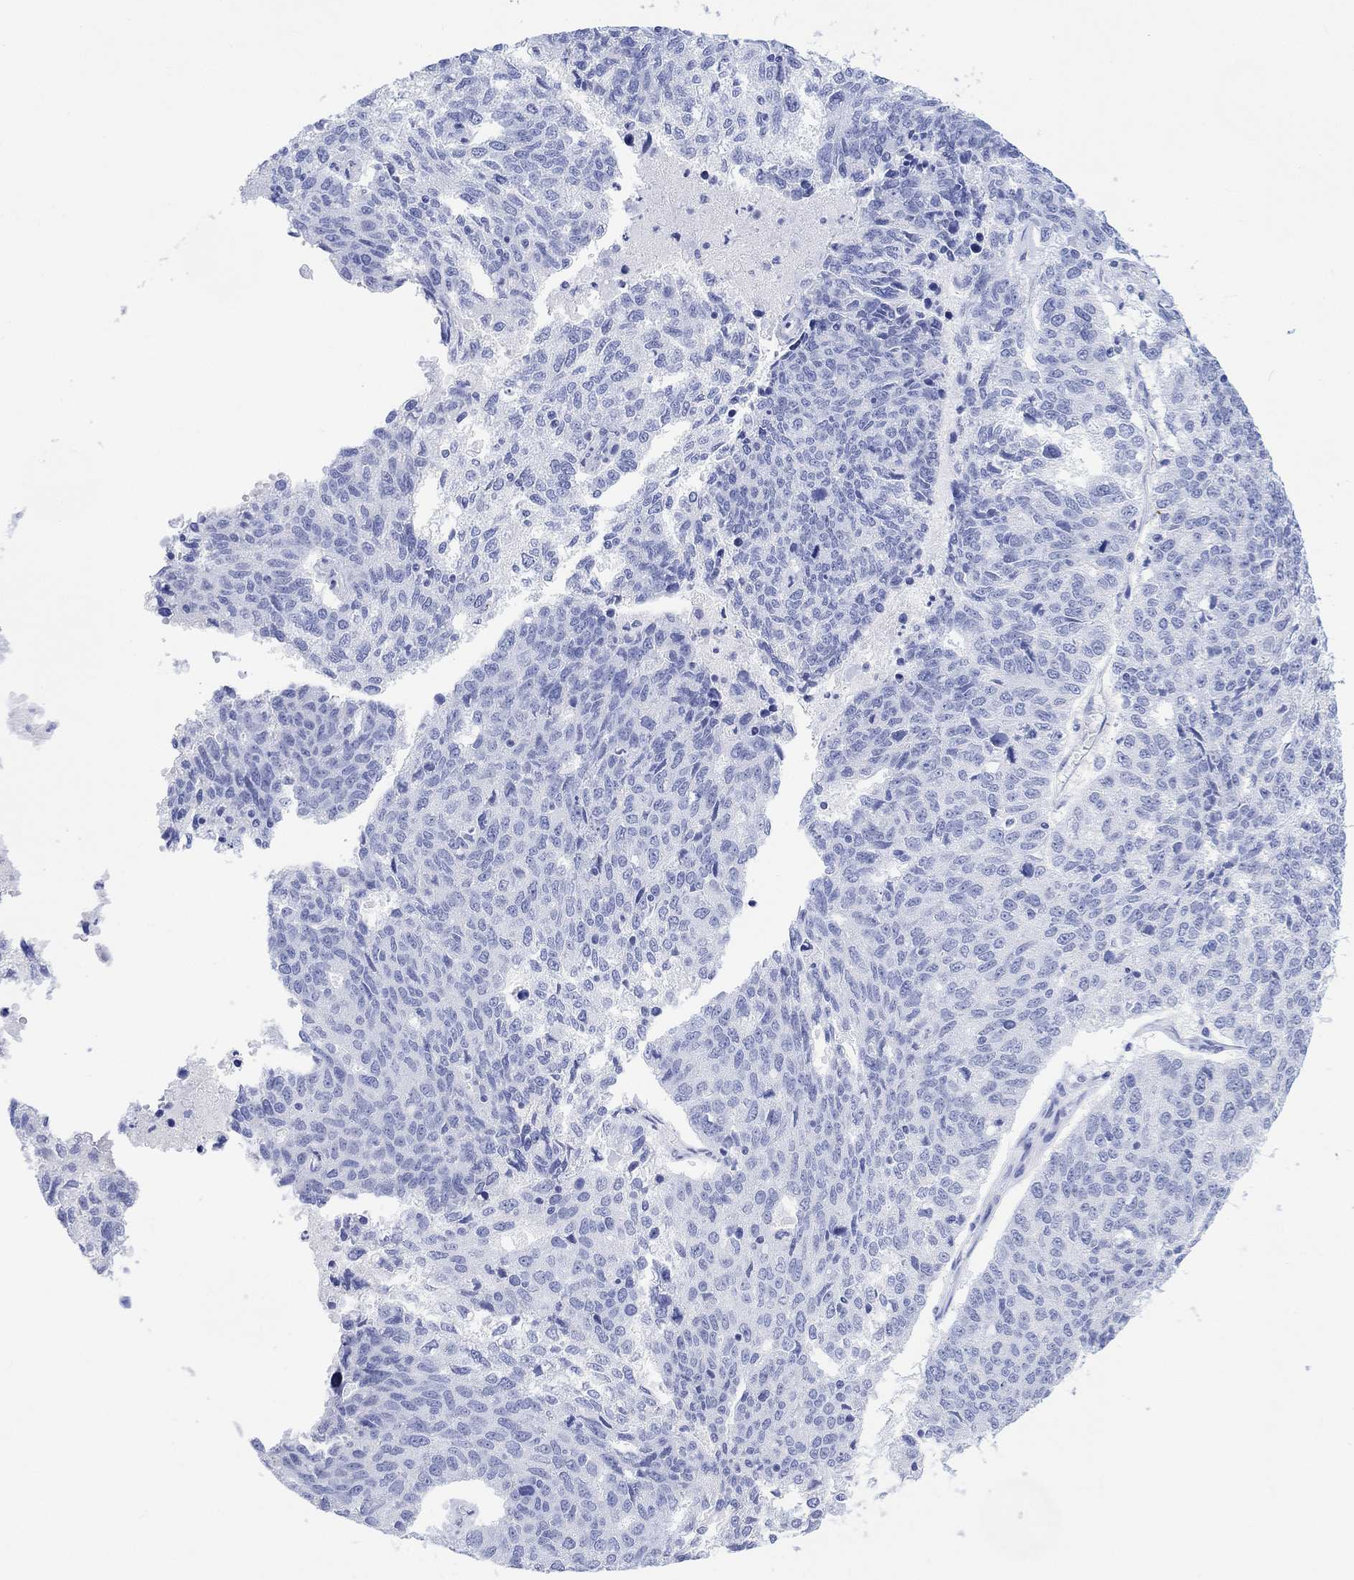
{"staining": {"intensity": "negative", "quantity": "none", "location": "none"}, "tissue": "ovarian cancer", "cell_type": "Tumor cells", "image_type": "cancer", "snomed": [{"axis": "morphology", "description": "Cystadenocarcinoma, serous, NOS"}, {"axis": "topography", "description": "Ovary"}], "caption": "This is an immunohistochemistry photomicrograph of human ovarian cancer. There is no expression in tumor cells.", "gene": "CELF4", "patient": {"sex": "female", "age": 71}}